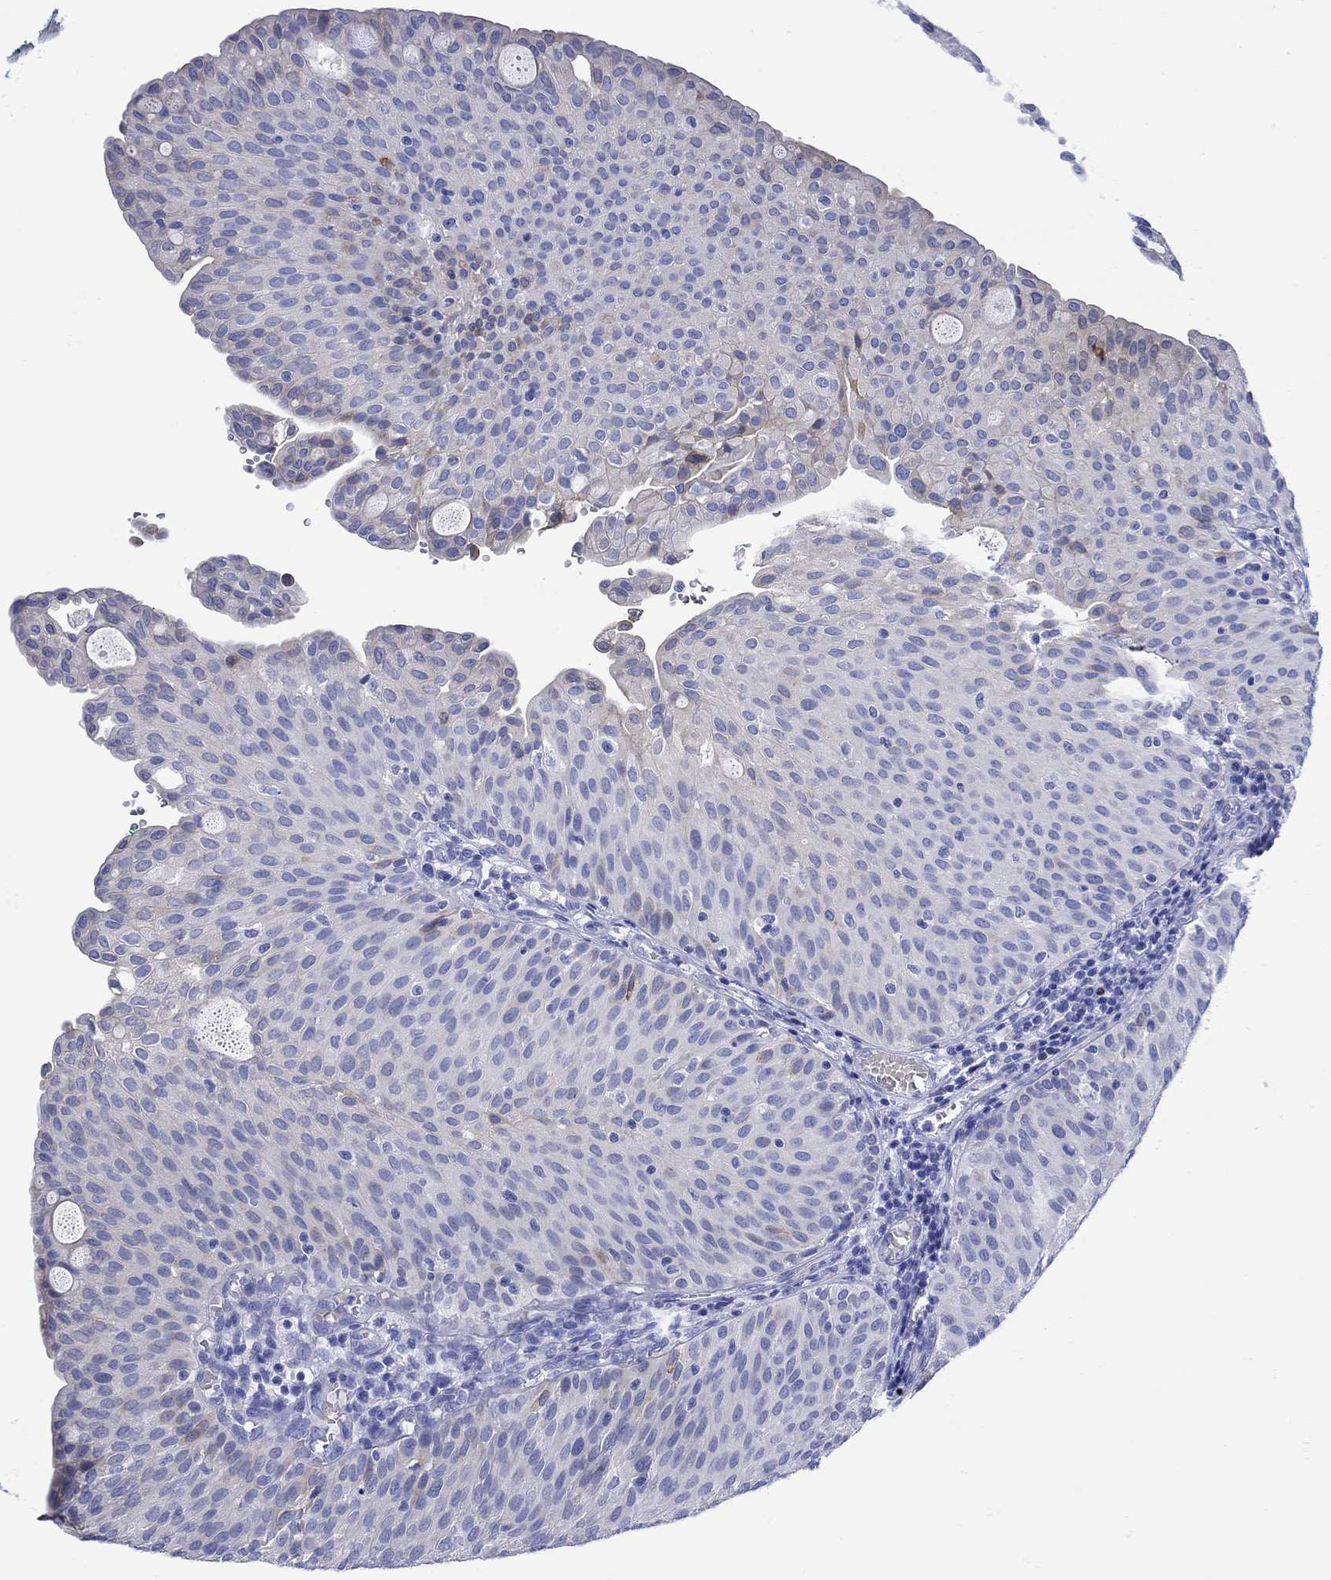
{"staining": {"intensity": "negative", "quantity": "none", "location": "none"}, "tissue": "urothelial cancer", "cell_type": "Tumor cells", "image_type": "cancer", "snomed": [{"axis": "morphology", "description": "Urothelial carcinoma, Low grade"}, {"axis": "topography", "description": "Urinary bladder"}], "caption": "Immunohistochemical staining of low-grade urothelial carcinoma displays no significant expression in tumor cells.", "gene": "ANKMY1", "patient": {"sex": "male", "age": 54}}